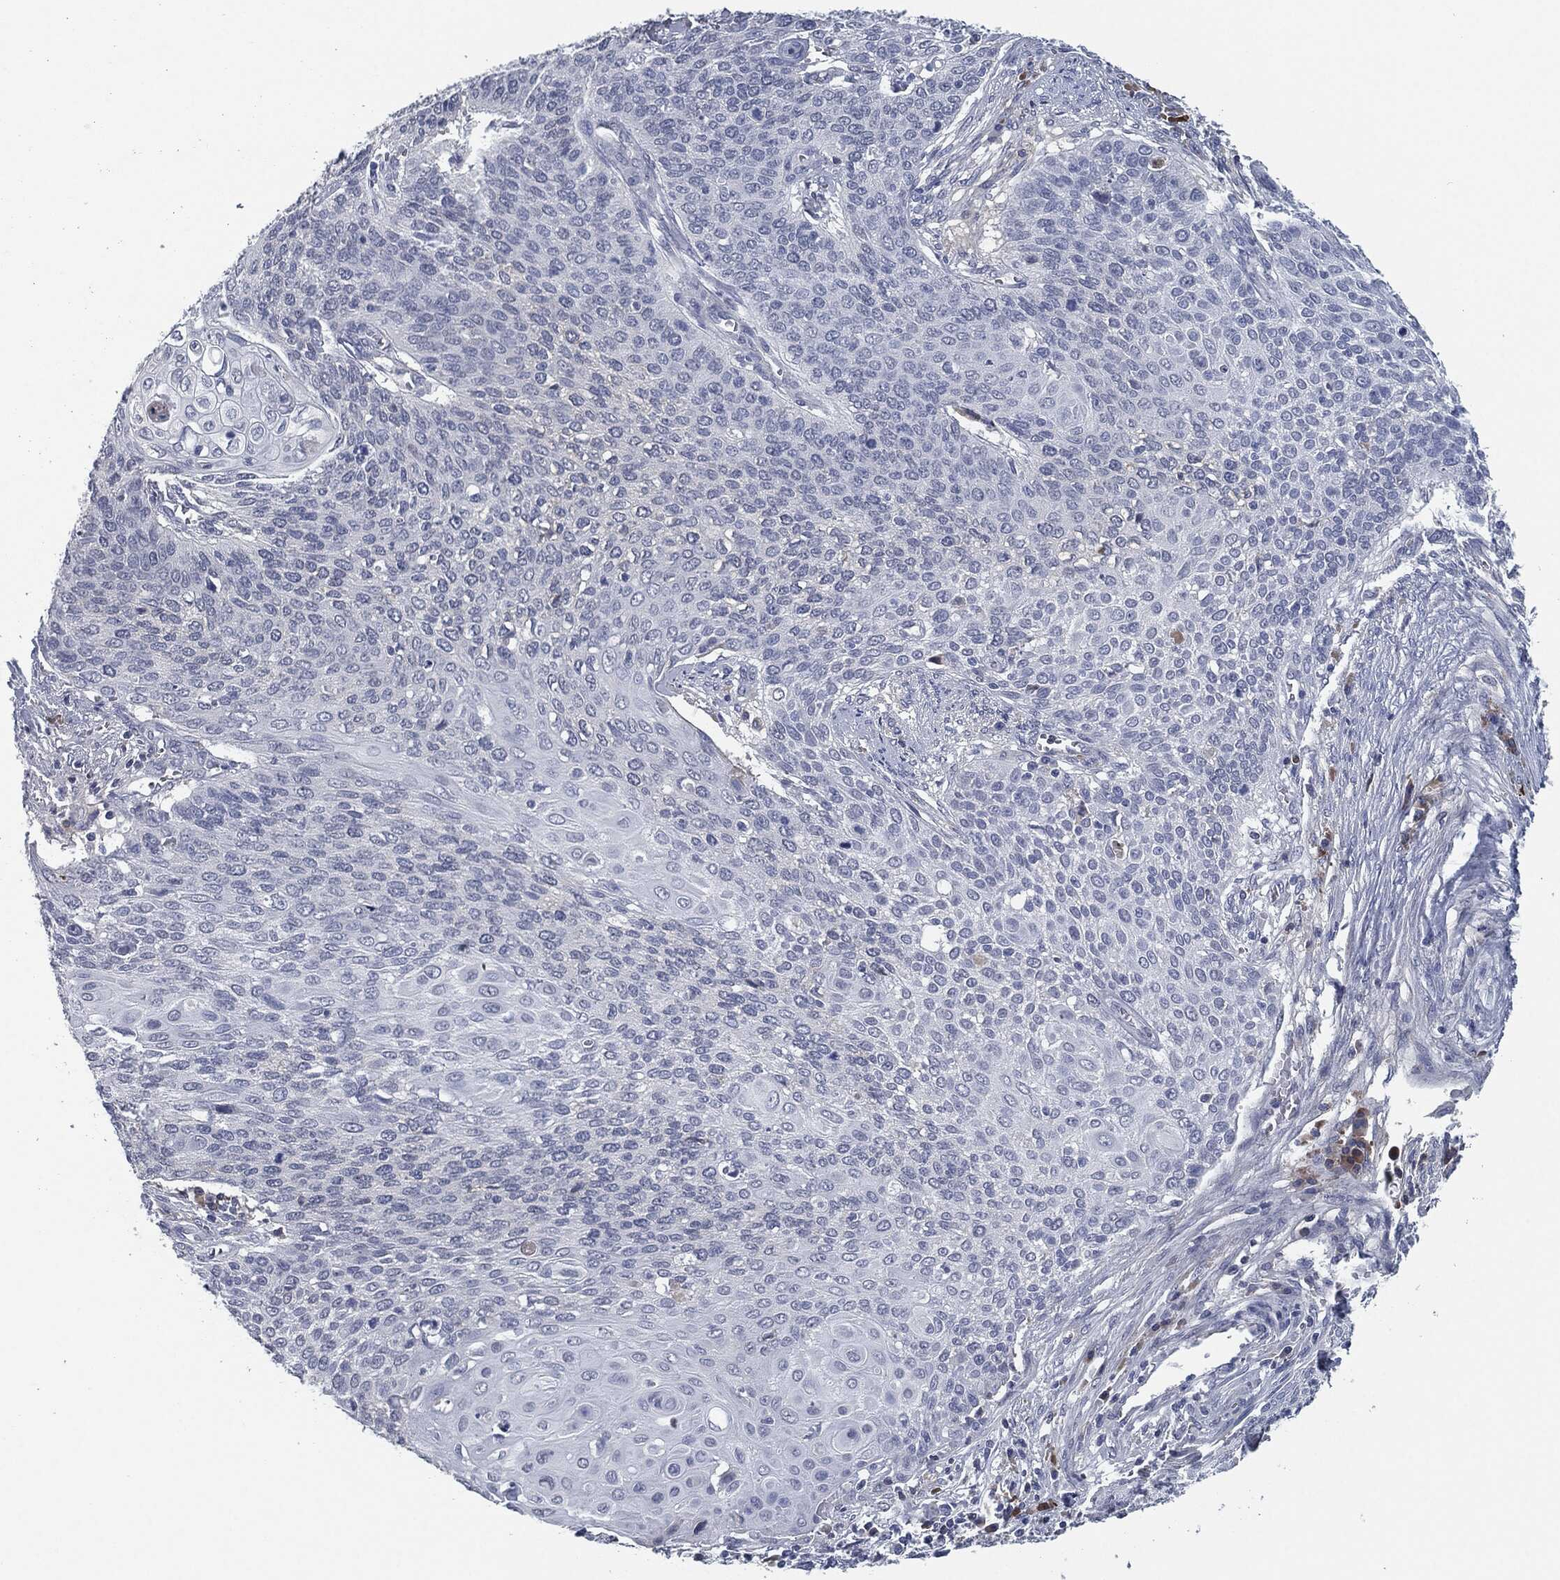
{"staining": {"intensity": "negative", "quantity": "none", "location": "none"}, "tissue": "cervical cancer", "cell_type": "Tumor cells", "image_type": "cancer", "snomed": [{"axis": "morphology", "description": "Squamous cell carcinoma, NOS"}, {"axis": "topography", "description": "Cervix"}], "caption": "IHC of cervical cancer exhibits no positivity in tumor cells.", "gene": "MST1", "patient": {"sex": "female", "age": 39}}